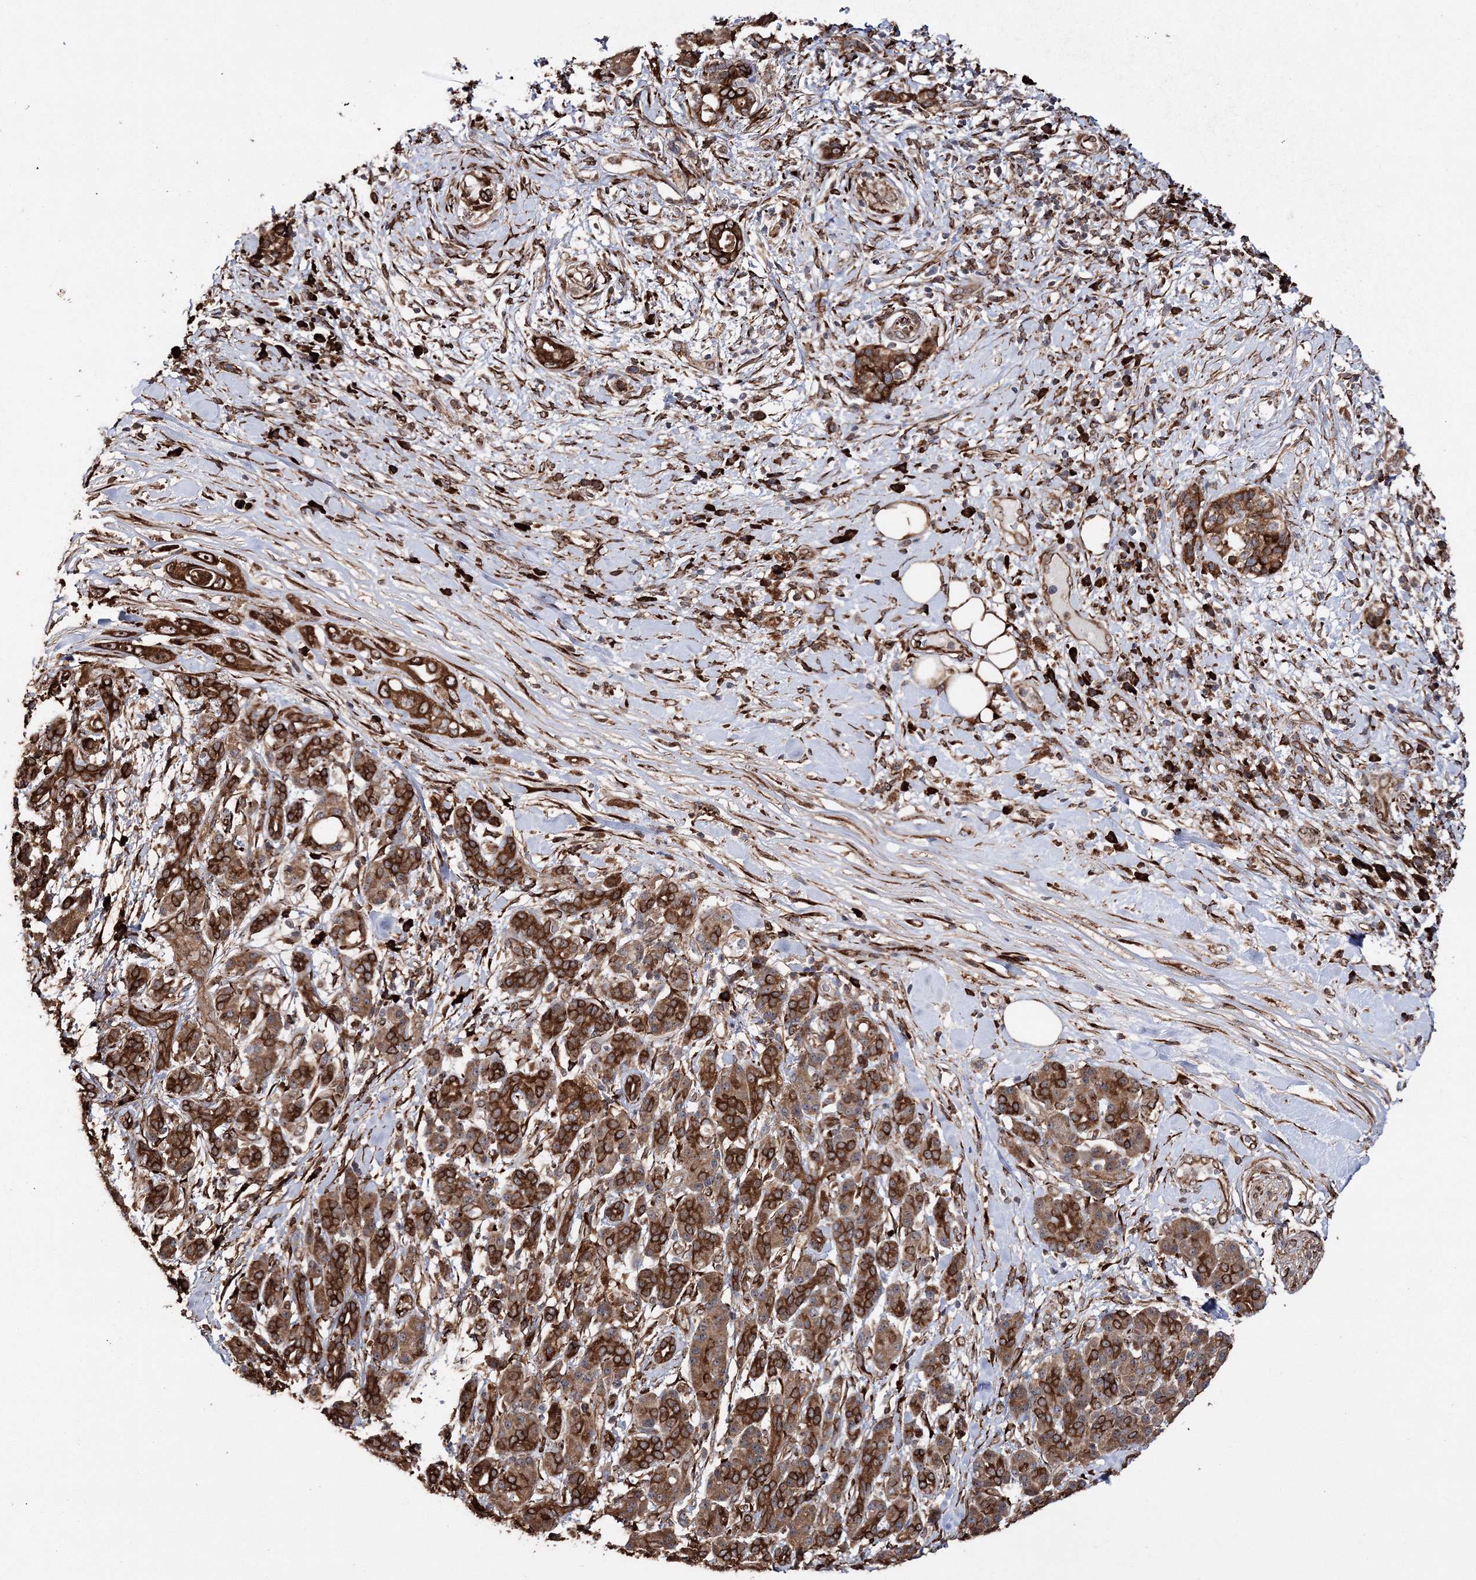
{"staining": {"intensity": "strong", "quantity": ">75%", "location": "cytoplasmic/membranous"}, "tissue": "pancreatic cancer", "cell_type": "Tumor cells", "image_type": "cancer", "snomed": [{"axis": "morphology", "description": "Adenocarcinoma, NOS"}, {"axis": "topography", "description": "Pancreas"}], "caption": "Approximately >75% of tumor cells in pancreatic cancer (adenocarcinoma) demonstrate strong cytoplasmic/membranous protein expression as visualized by brown immunohistochemical staining.", "gene": "SCRN3", "patient": {"sex": "female", "age": 56}}